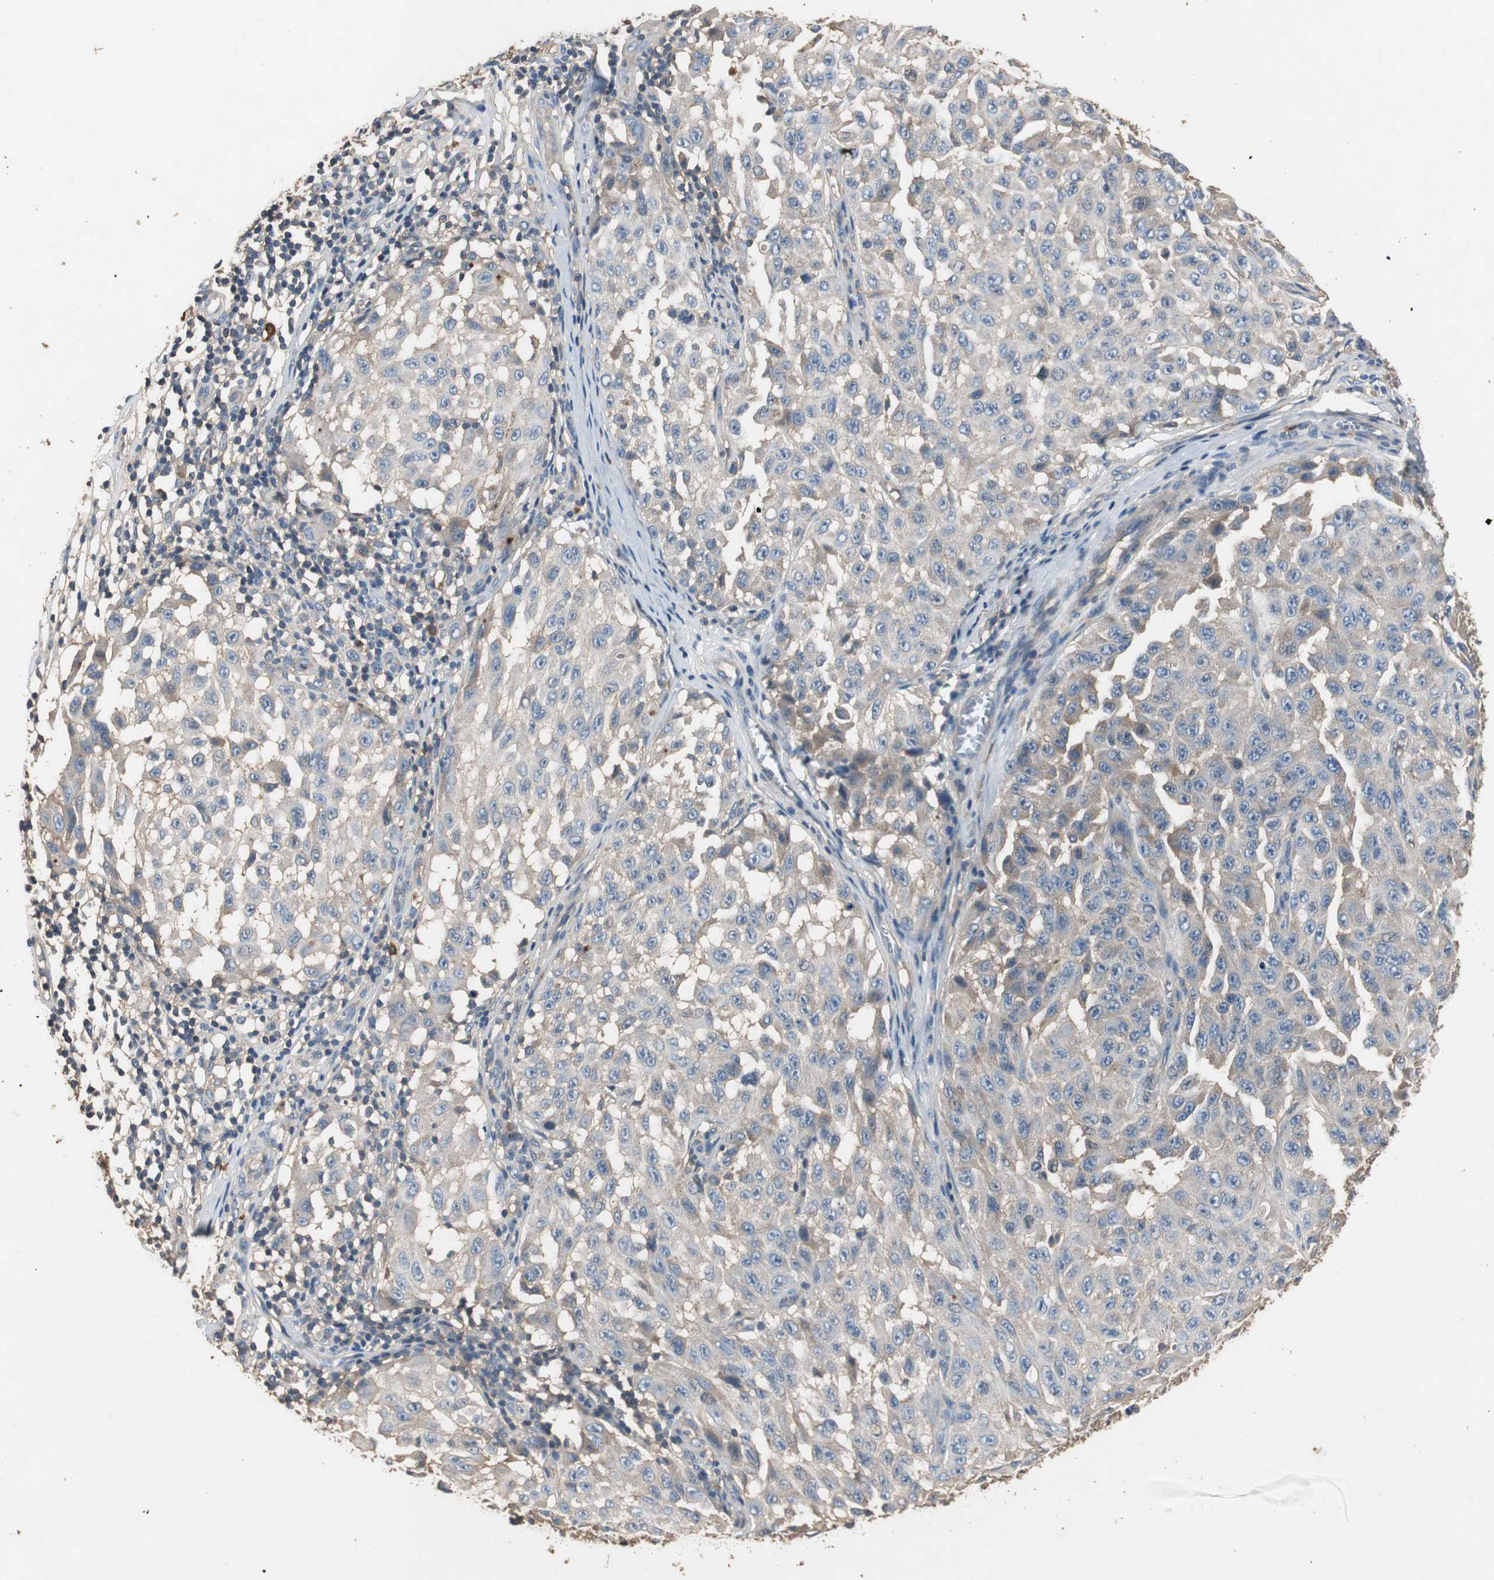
{"staining": {"intensity": "weak", "quantity": ">75%", "location": "cytoplasmic/membranous"}, "tissue": "melanoma", "cell_type": "Tumor cells", "image_type": "cancer", "snomed": [{"axis": "morphology", "description": "Malignant melanoma, NOS"}, {"axis": "topography", "description": "Skin"}], "caption": "A micrograph showing weak cytoplasmic/membranous positivity in approximately >75% of tumor cells in melanoma, as visualized by brown immunohistochemical staining.", "gene": "TNFRSF14", "patient": {"sex": "male", "age": 30}}